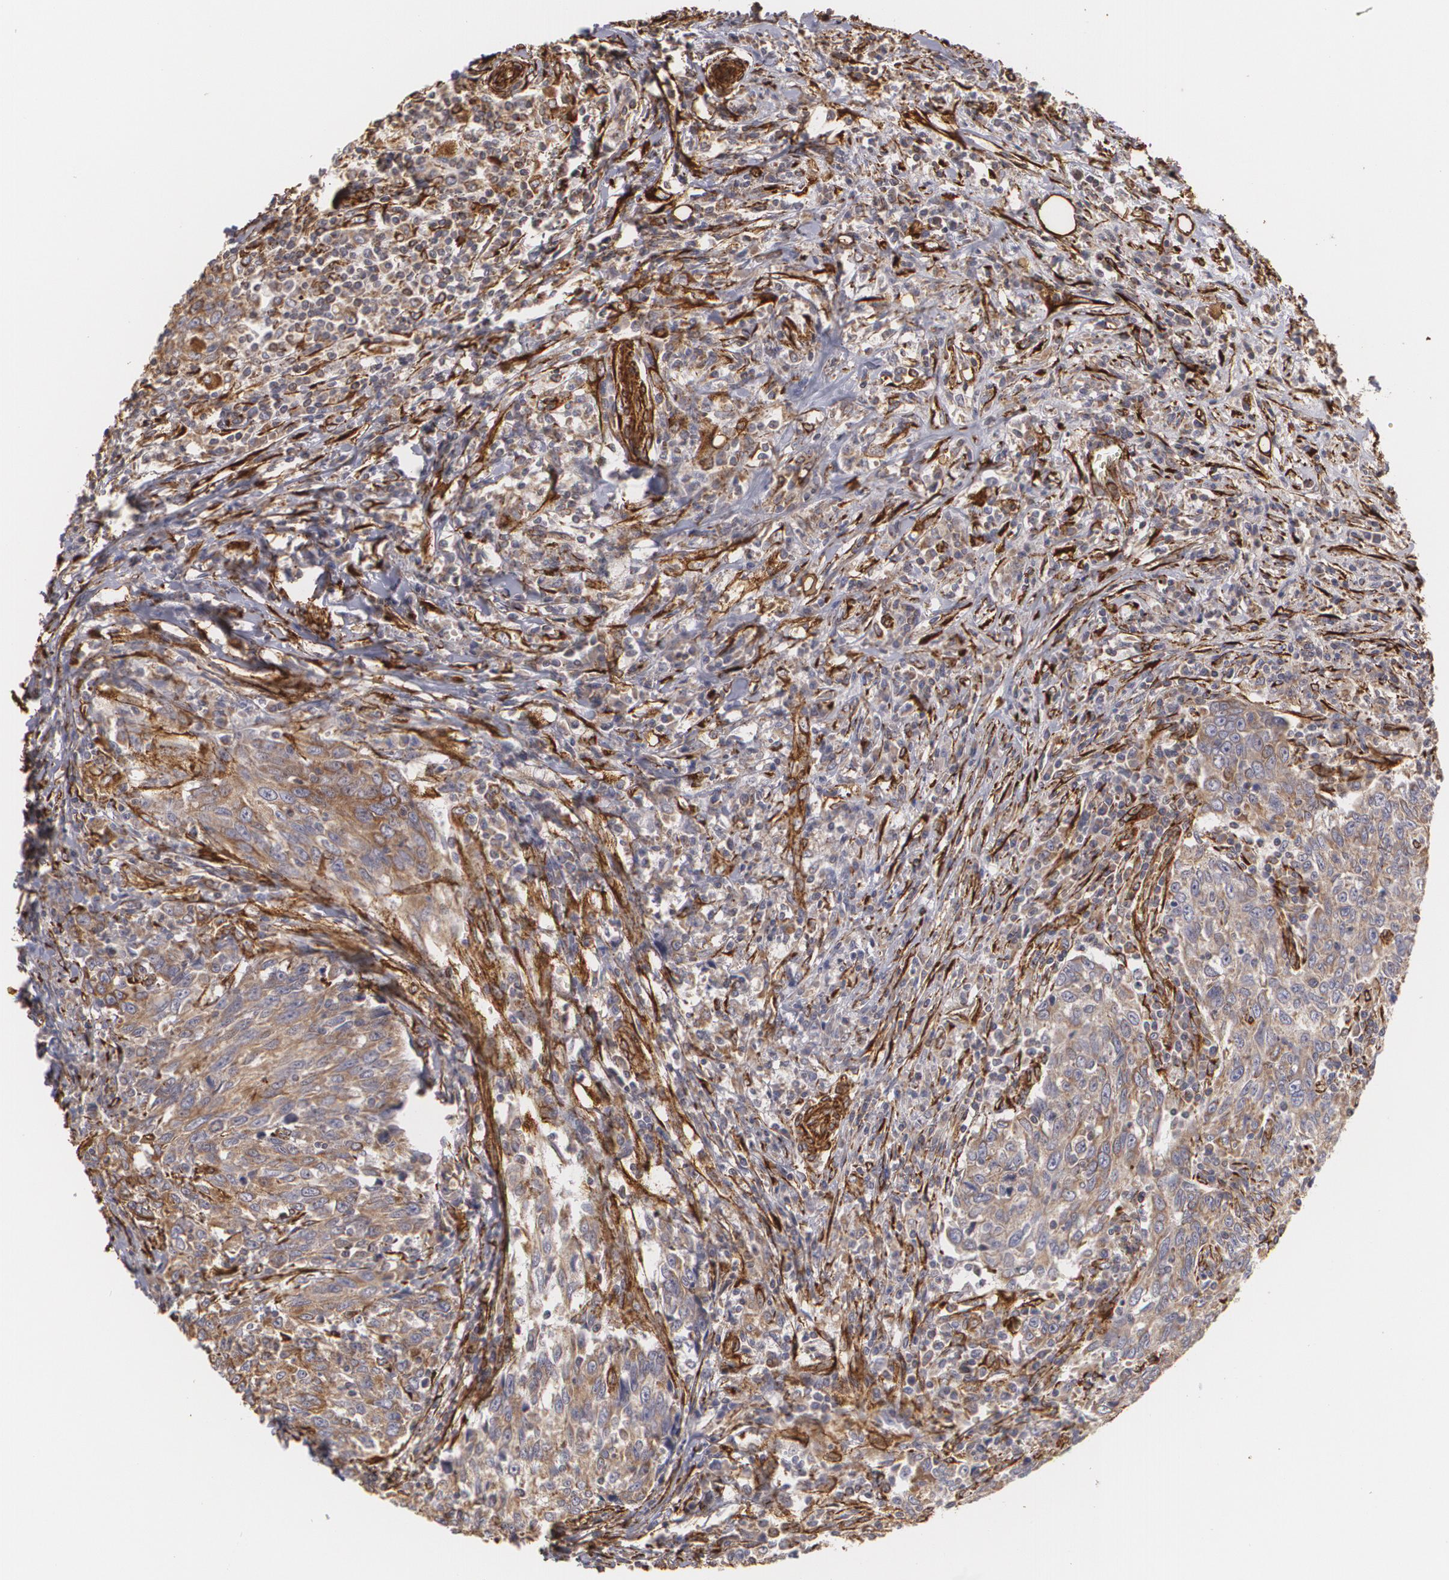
{"staining": {"intensity": "weak", "quantity": ">75%", "location": "cytoplasmic/membranous"}, "tissue": "breast cancer", "cell_type": "Tumor cells", "image_type": "cancer", "snomed": [{"axis": "morphology", "description": "Duct carcinoma"}, {"axis": "topography", "description": "Breast"}], "caption": "Breast cancer was stained to show a protein in brown. There is low levels of weak cytoplasmic/membranous positivity in about >75% of tumor cells.", "gene": "CYB5R3", "patient": {"sex": "female", "age": 50}}